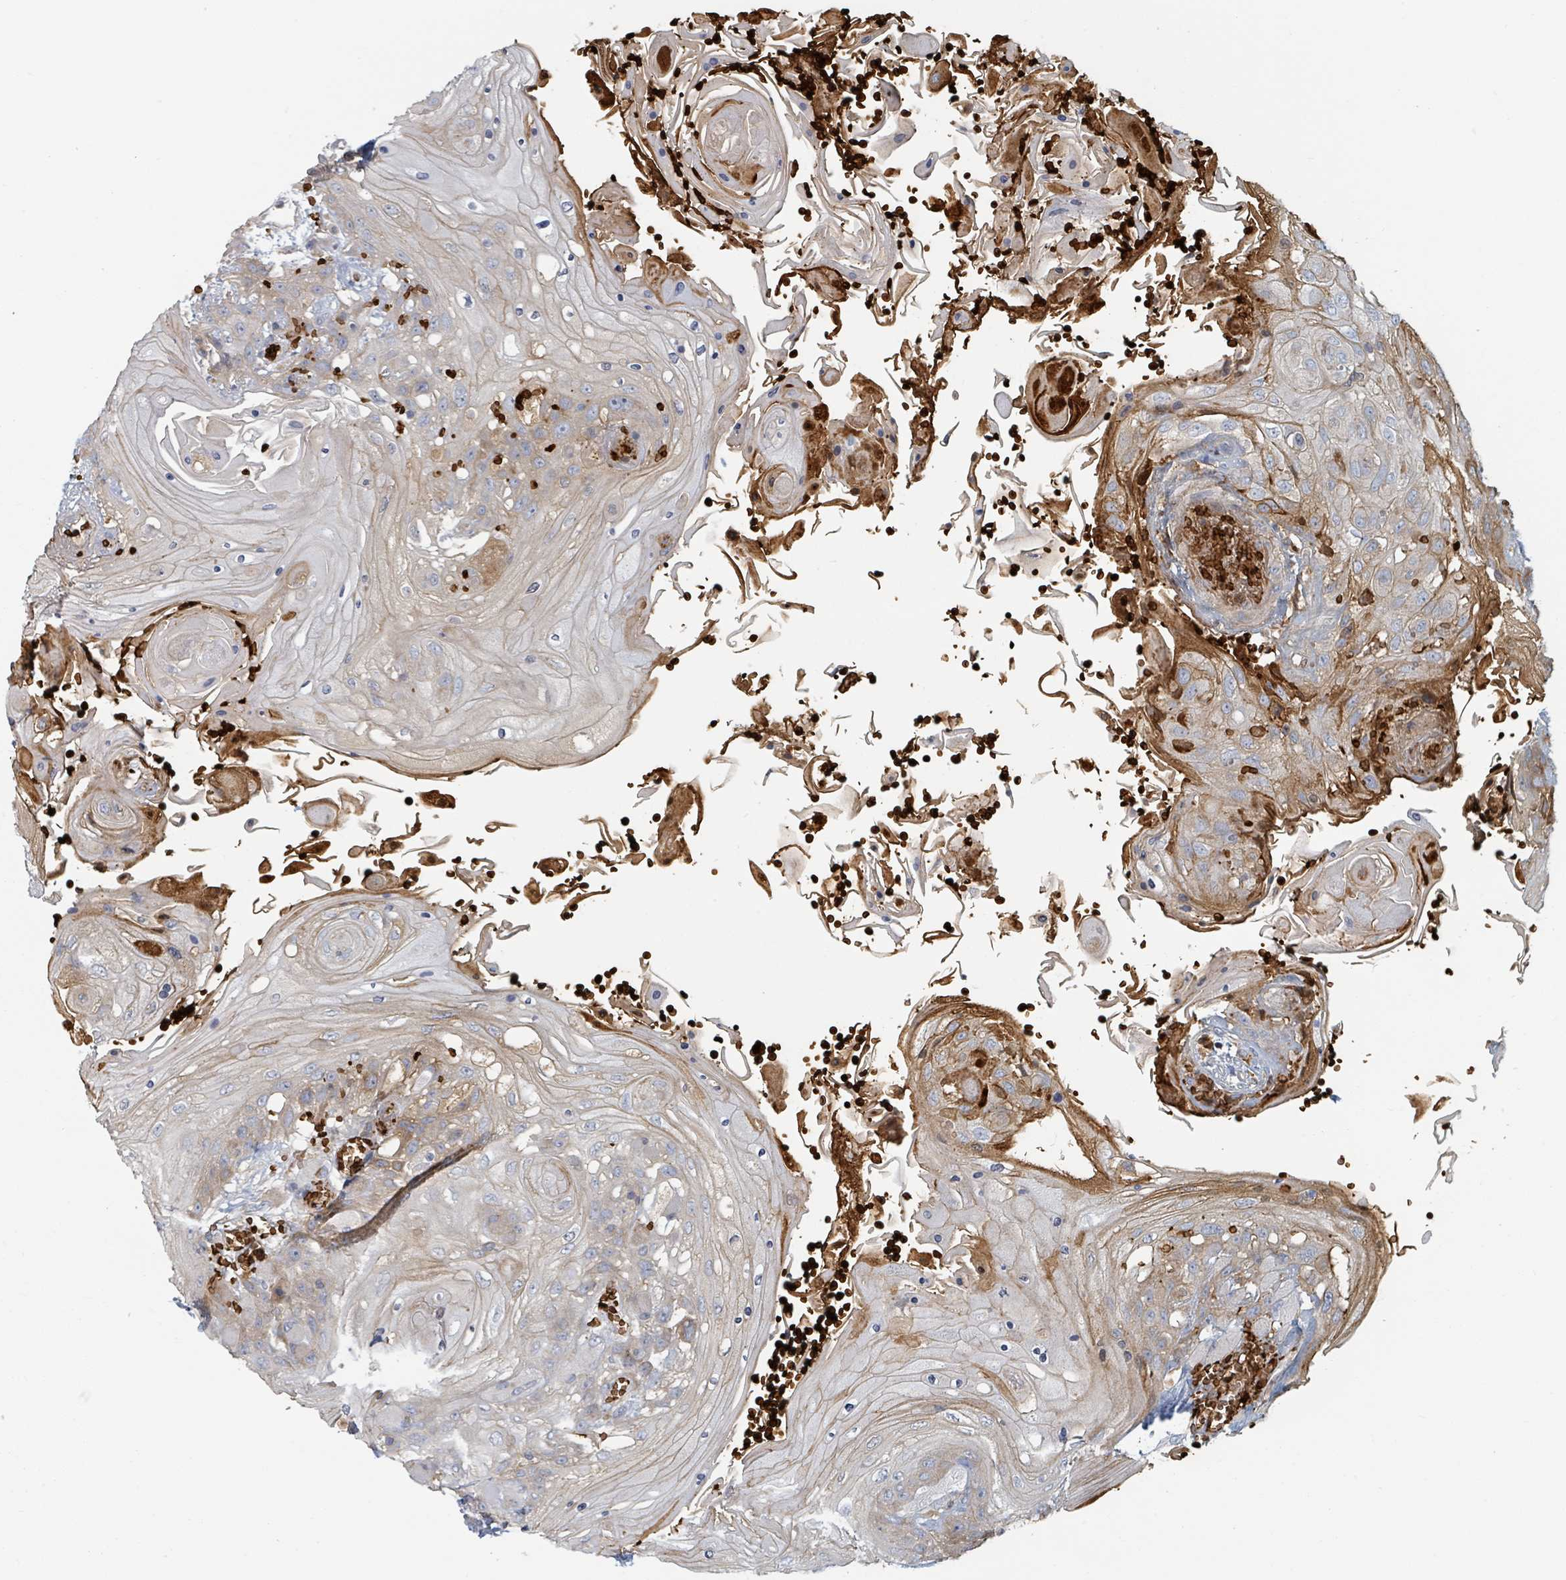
{"staining": {"intensity": "negative", "quantity": "none", "location": "none"}, "tissue": "head and neck cancer", "cell_type": "Tumor cells", "image_type": "cancer", "snomed": [{"axis": "morphology", "description": "Squamous cell carcinoma, NOS"}, {"axis": "topography", "description": "Head-Neck"}], "caption": "High magnification brightfield microscopy of head and neck squamous cell carcinoma stained with DAB (brown) and counterstained with hematoxylin (blue): tumor cells show no significant expression. (DAB immunohistochemistry (IHC) visualized using brightfield microscopy, high magnification).", "gene": "TRPC4AP", "patient": {"sex": "female", "age": 43}}